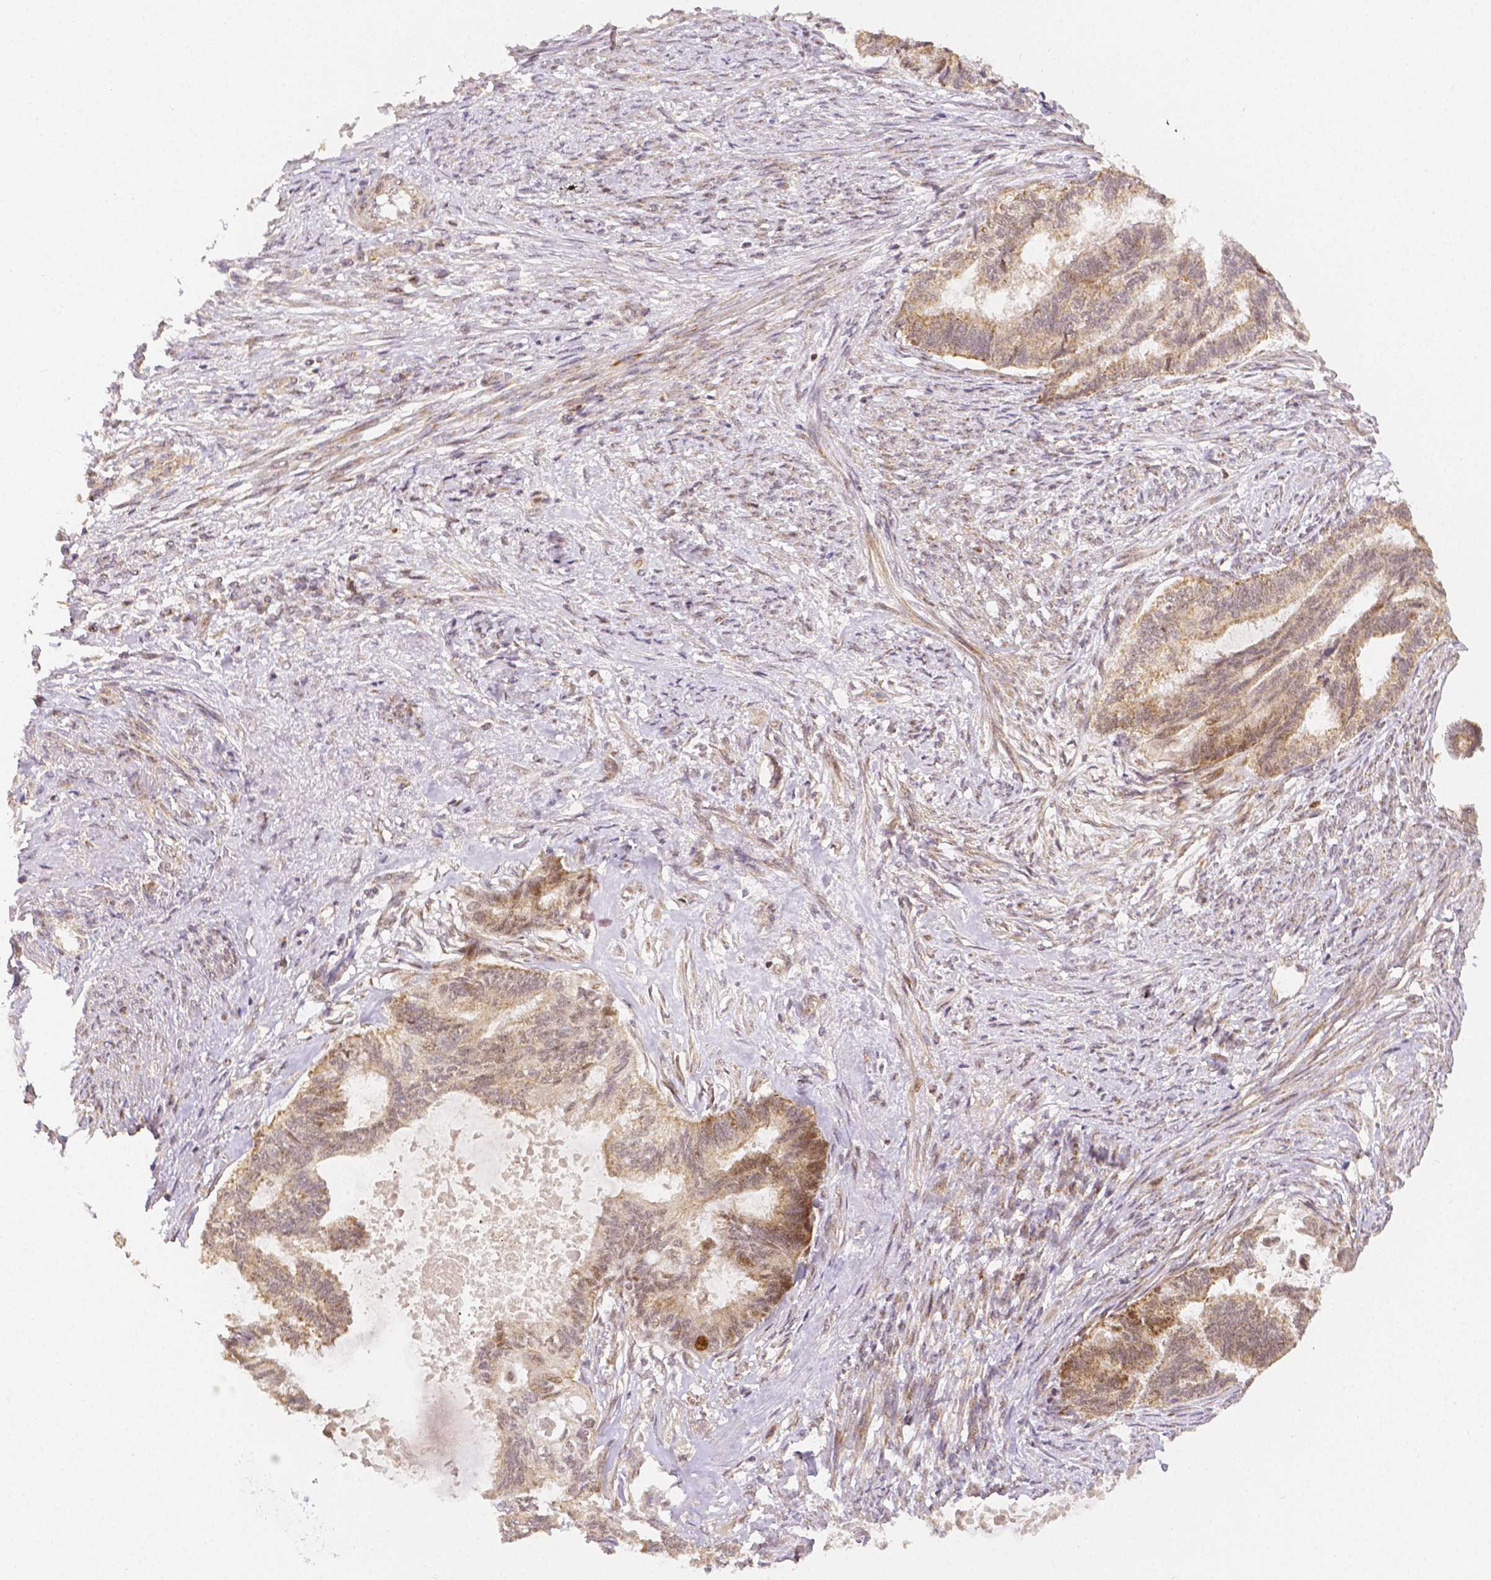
{"staining": {"intensity": "weak", "quantity": ">75%", "location": "cytoplasmic/membranous,nuclear"}, "tissue": "endometrial cancer", "cell_type": "Tumor cells", "image_type": "cancer", "snomed": [{"axis": "morphology", "description": "Adenocarcinoma, NOS"}, {"axis": "topography", "description": "Endometrium"}], "caption": "About >75% of tumor cells in human endometrial cancer (adenocarcinoma) exhibit weak cytoplasmic/membranous and nuclear protein expression as visualized by brown immunohistochemical staining.", "gene": "RHOT1", "patient": {"sex": "female", "age": 86}}